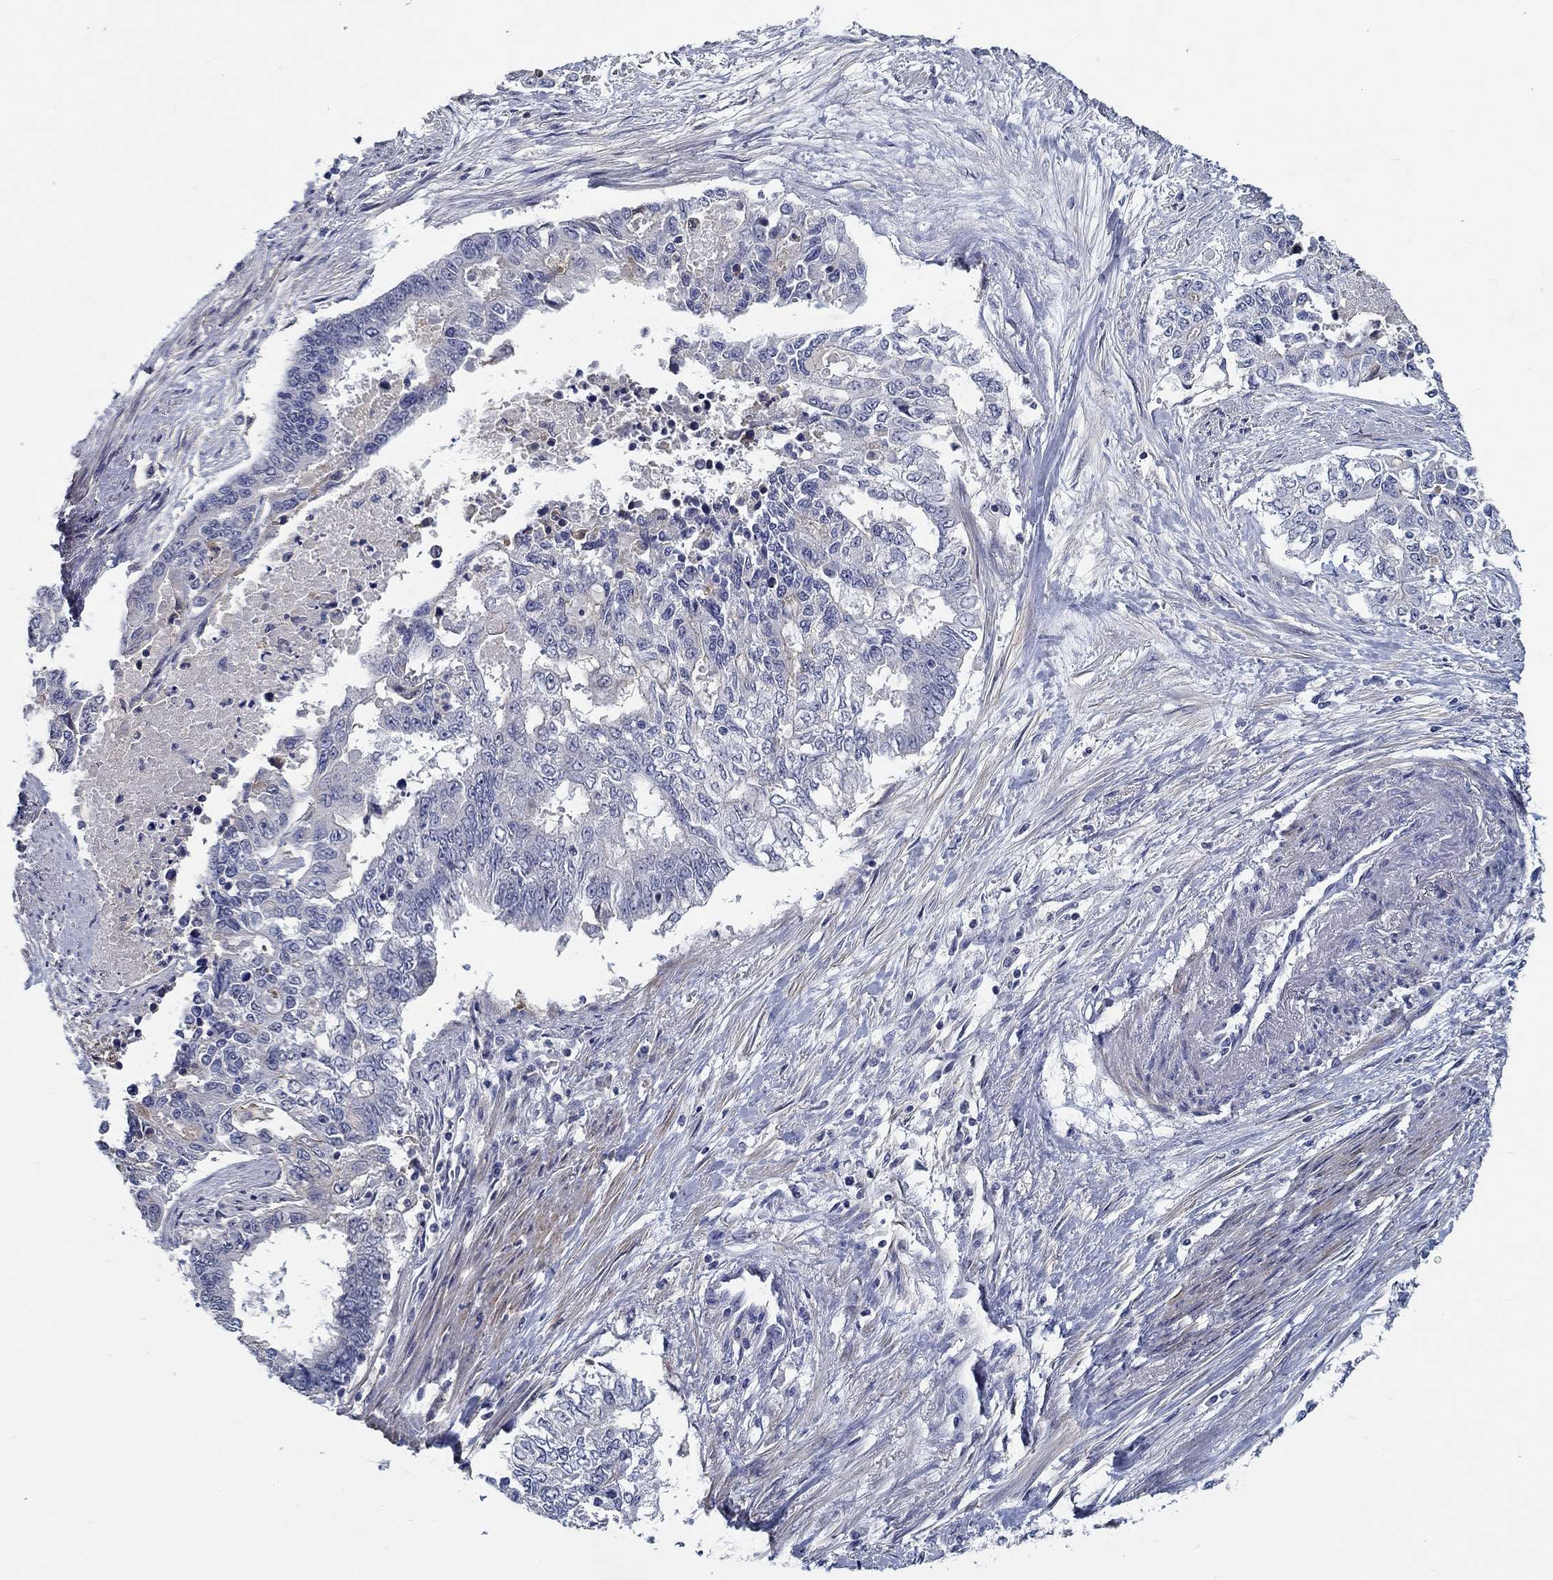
{"staining": {"intensity": "weak", "quantity": "<25%", "location": "cytoplasmic/membranous"}, "tissue": "endometrial cancer", "cell_type": "Tumor cells", "image_type": "cancer", "snomed": [{"axis": "morphology", "description": "Adenocarcinoma, NOS"}, {"axis": "topography", "description": "Uterus"}], "caption": "Tumor cells are negative for protein expression in human endometrial cancer (adenocarcinoma). (Immunohistochemistry (ihc), brightfield microscopy, high magnification).", "gene": "MYBPC1", "patient": {"sex": "female", "age": 59}}